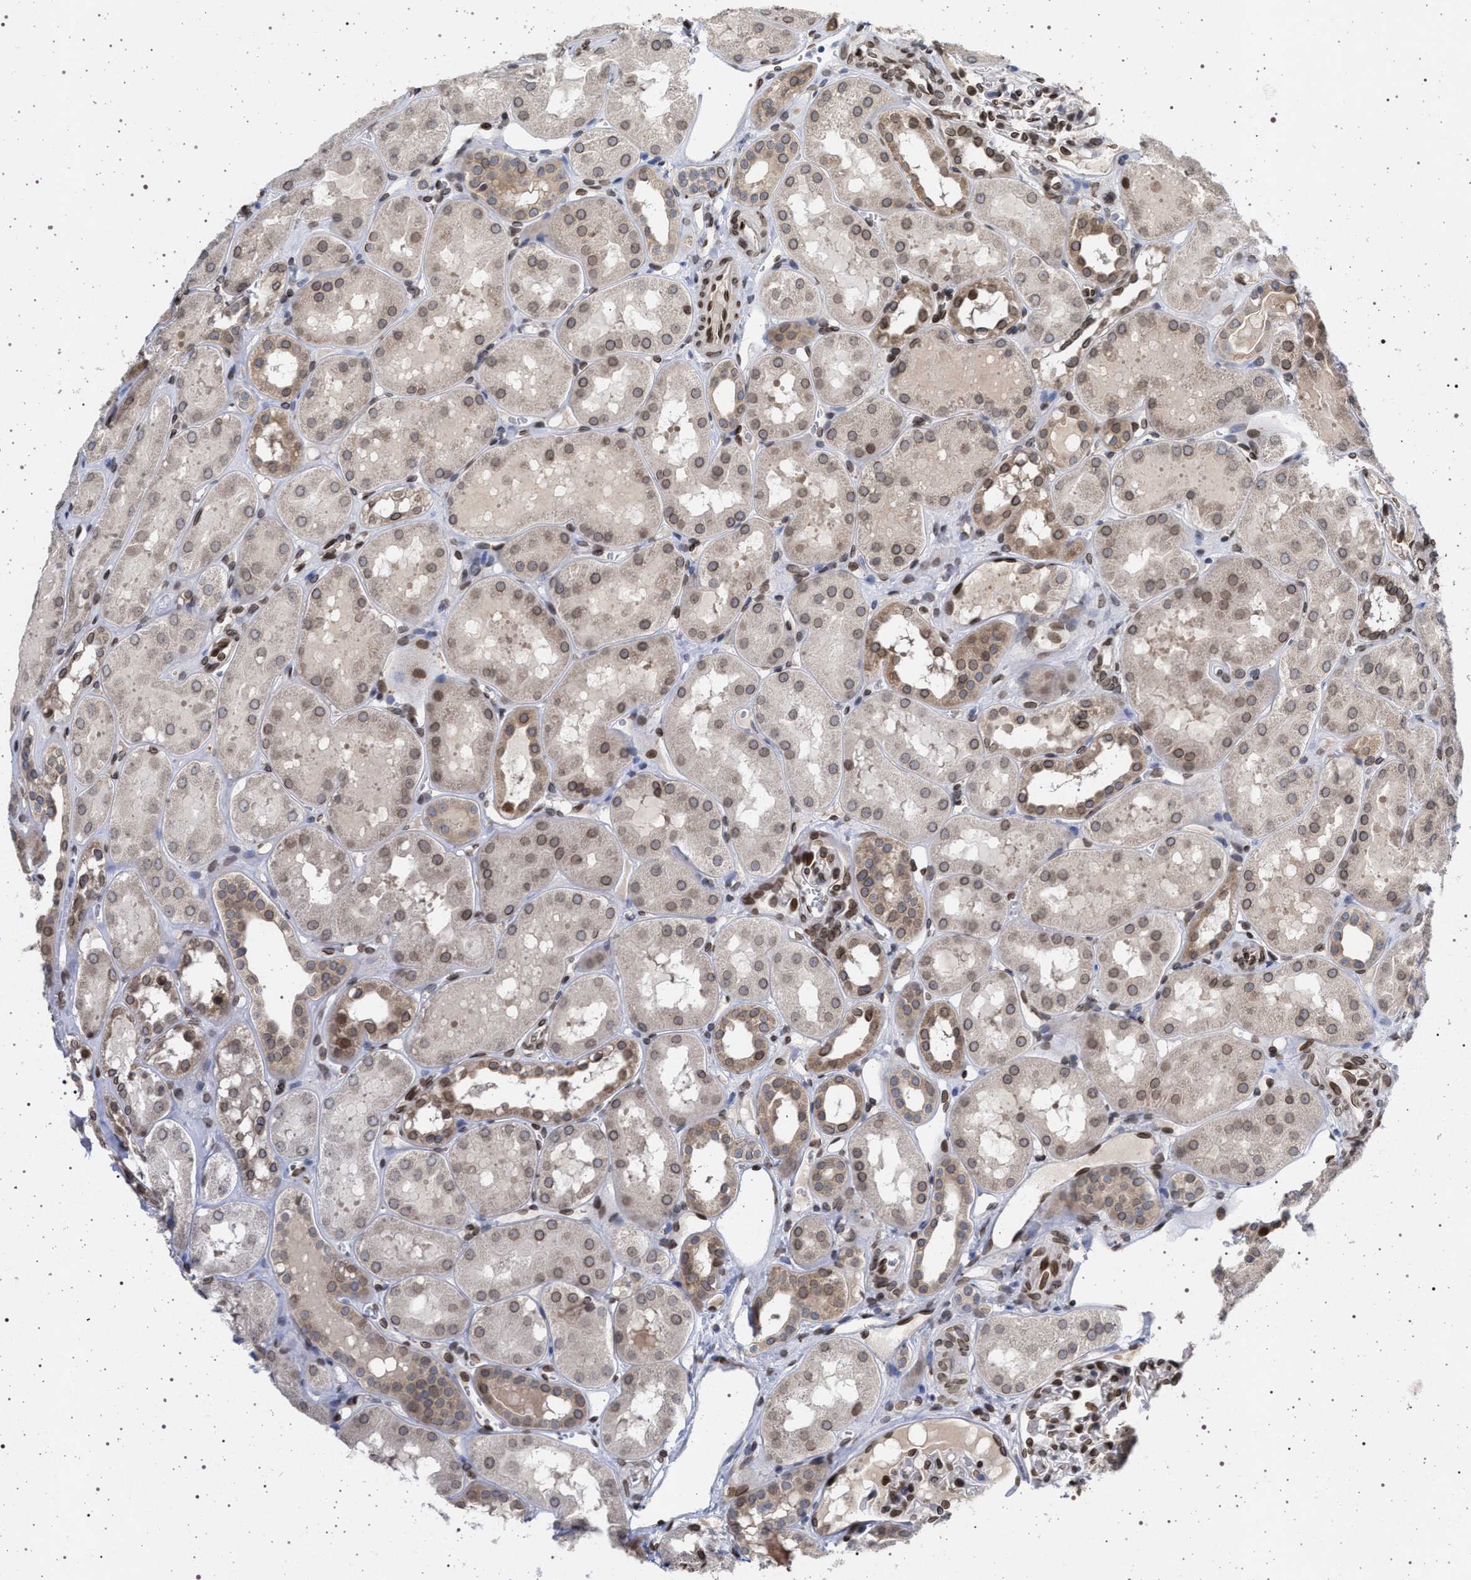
{"staining": {"intensity": "moderate", "quantity": ">75%", "location": "nuclear"}, "tissue": "kidney", "cell_type": "Cells in glomeruli", "image_type": "normal", "snomed": [{"axis": "morphology", "description": "Normal tissue, NOS"}, {"axis": "topography", "description": "Kidney"}, {"axis": "topography", "description": "Urinary bladder"}], "caption": "DAB (3,3'-diaminobenzidine) immunohistochemical staining of normal kidney reveals moderate nuclear protein expression in approximately >75% of cells in glomeruli.", "gene": "ING2", "patient": {"sex": "male", "age": 16}}